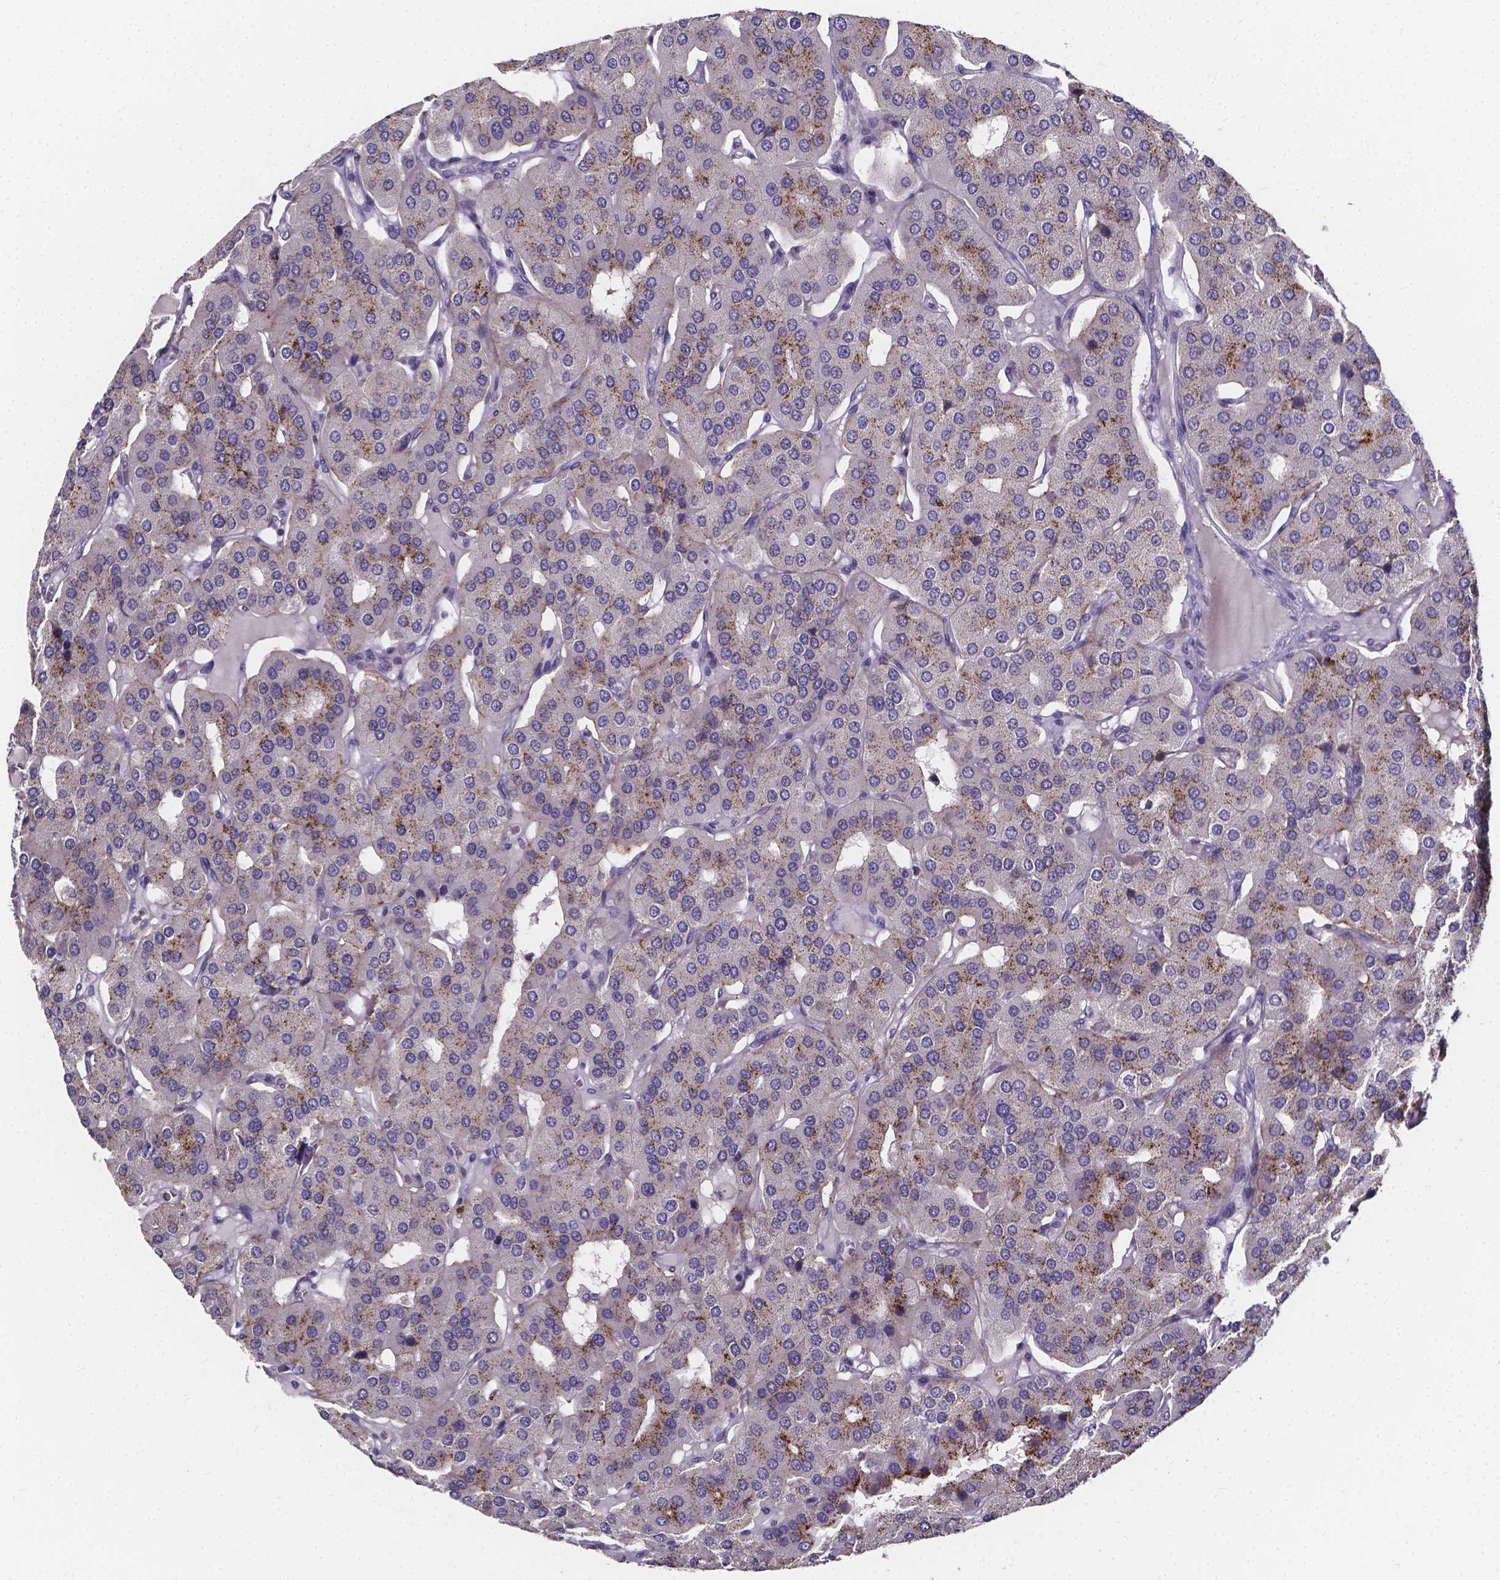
{"staining": {"intensity": "moderate", "quantity": "25%-75%", "location": "cytoplasmic/membranous"}, "tissue": "parathyroid gland", "cell_type": "Glandular cells", "image_type": "normal", "snomed": [{"axis": "morphology", "description": "Normal tissue, NOS"}, {"axis": "morphology", "description": "Adenoma, NOS"}, {"axis": "topography", "description": "Parathyroid gland"}], "caption": "IHC (DAB (3,3'-diaminobenzidine)) staining of benign human parathyroid gland displays moderate cytoplasmic/membranous protein staining in about 25%-75% of glandular cells.", "gene": "THEMIS", "patient": {"sex": "female", "age": 86}}